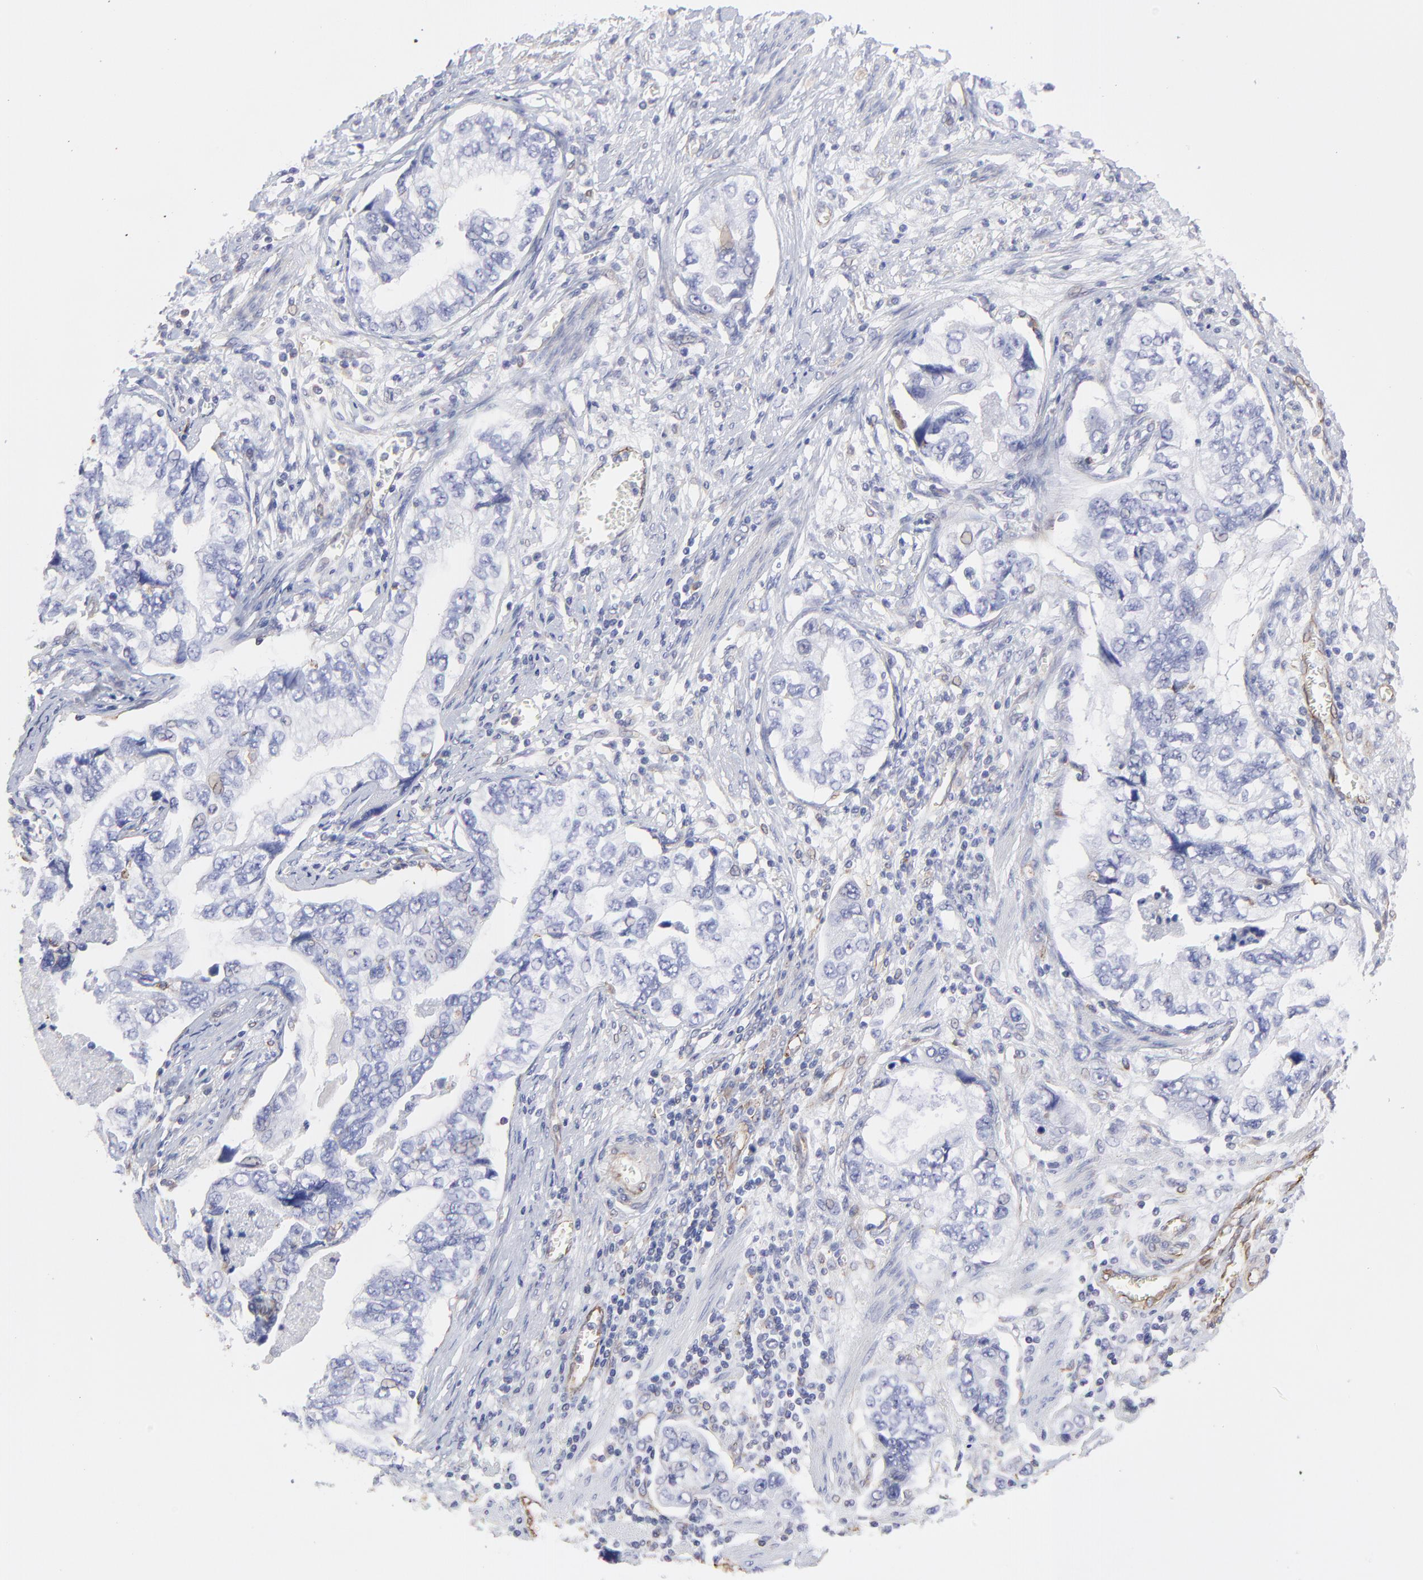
{"staining": {"intensity": "moderate", "quantity": "<25%", "location": "cytoplasmic/membranous"}, "tissue": "stomach cancer", "cell_type": "Tumor cells", "image_type": "cancer", "snomed": [{"axis": "morphology", "description": "Adenocarcinoma, NOS"}, {"axis": "topography", "description": "Pancreas"}, {"axis": "topography", "description": "Stomach, upper"}], "caption": "Immunohistochemistry (IHC) of human adenocarcinoma (stomach) displays low levels of moderate cytoplasmic/membranous expression in about <25% of tumor cells.", "gene": "COX8C", "patient": {"sex": "male", "age": 77}}